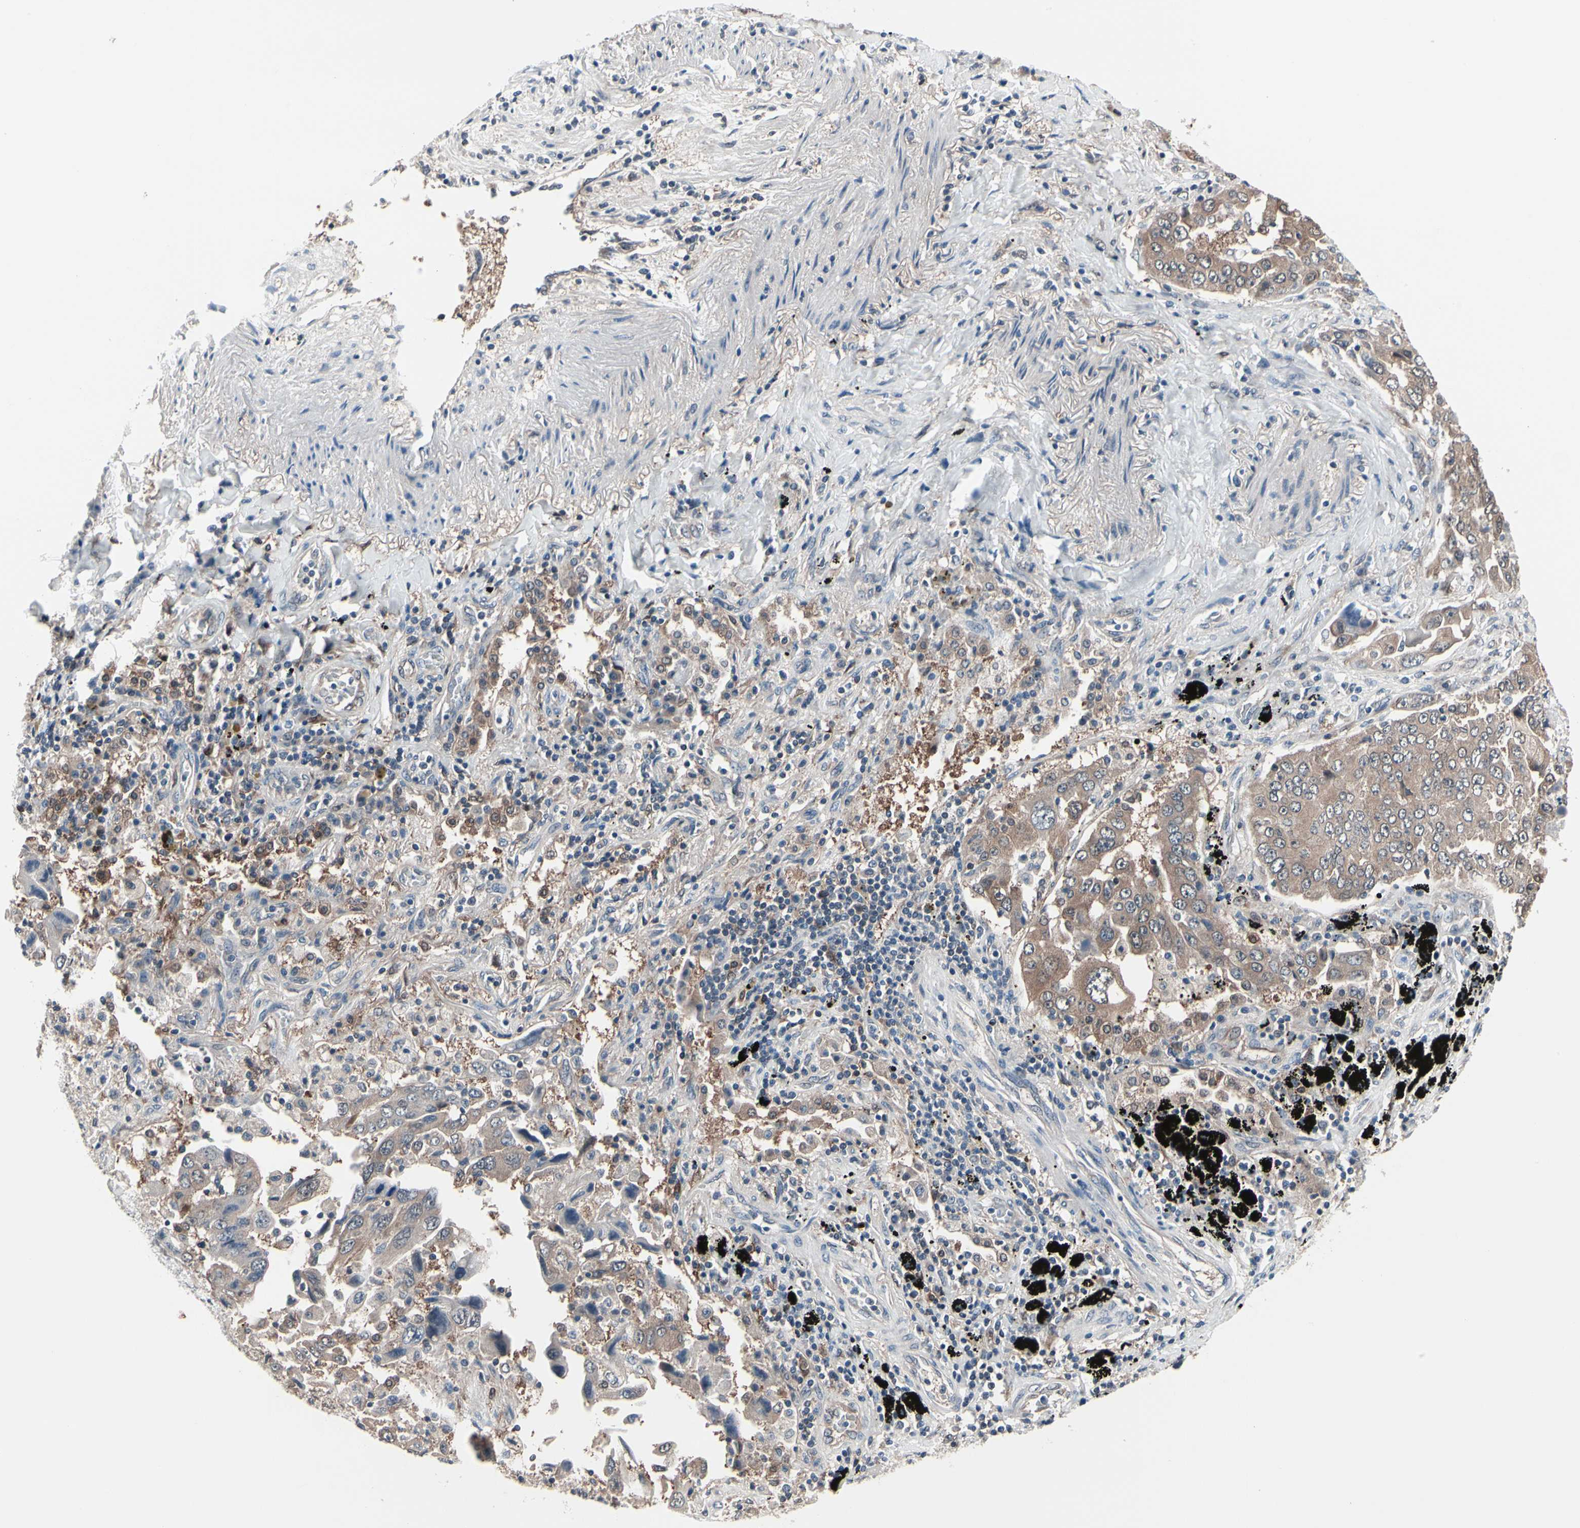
{"staining": {"intensity": "moderate", "quantity": ">75%", "location": "cytoplasmic/membranous"}, "tissue": "lung cancer", "cell_type": "Tumor cells", "image_type": "cancer", "snomed": [{"axis": "morphology", "description": "Adenocarcinoma, NOS"}, {"axis": "topography", "description": "Lung"}], "caption": "Approximately >75% of tumor cells in lung adenocarcinoma reveal moderate cytoplasmic/membranous protein positivity as visualized by brown immunohistochemical staining.", "gene": "PRDX6", "patient": {"sex": "female", "age": 65}}